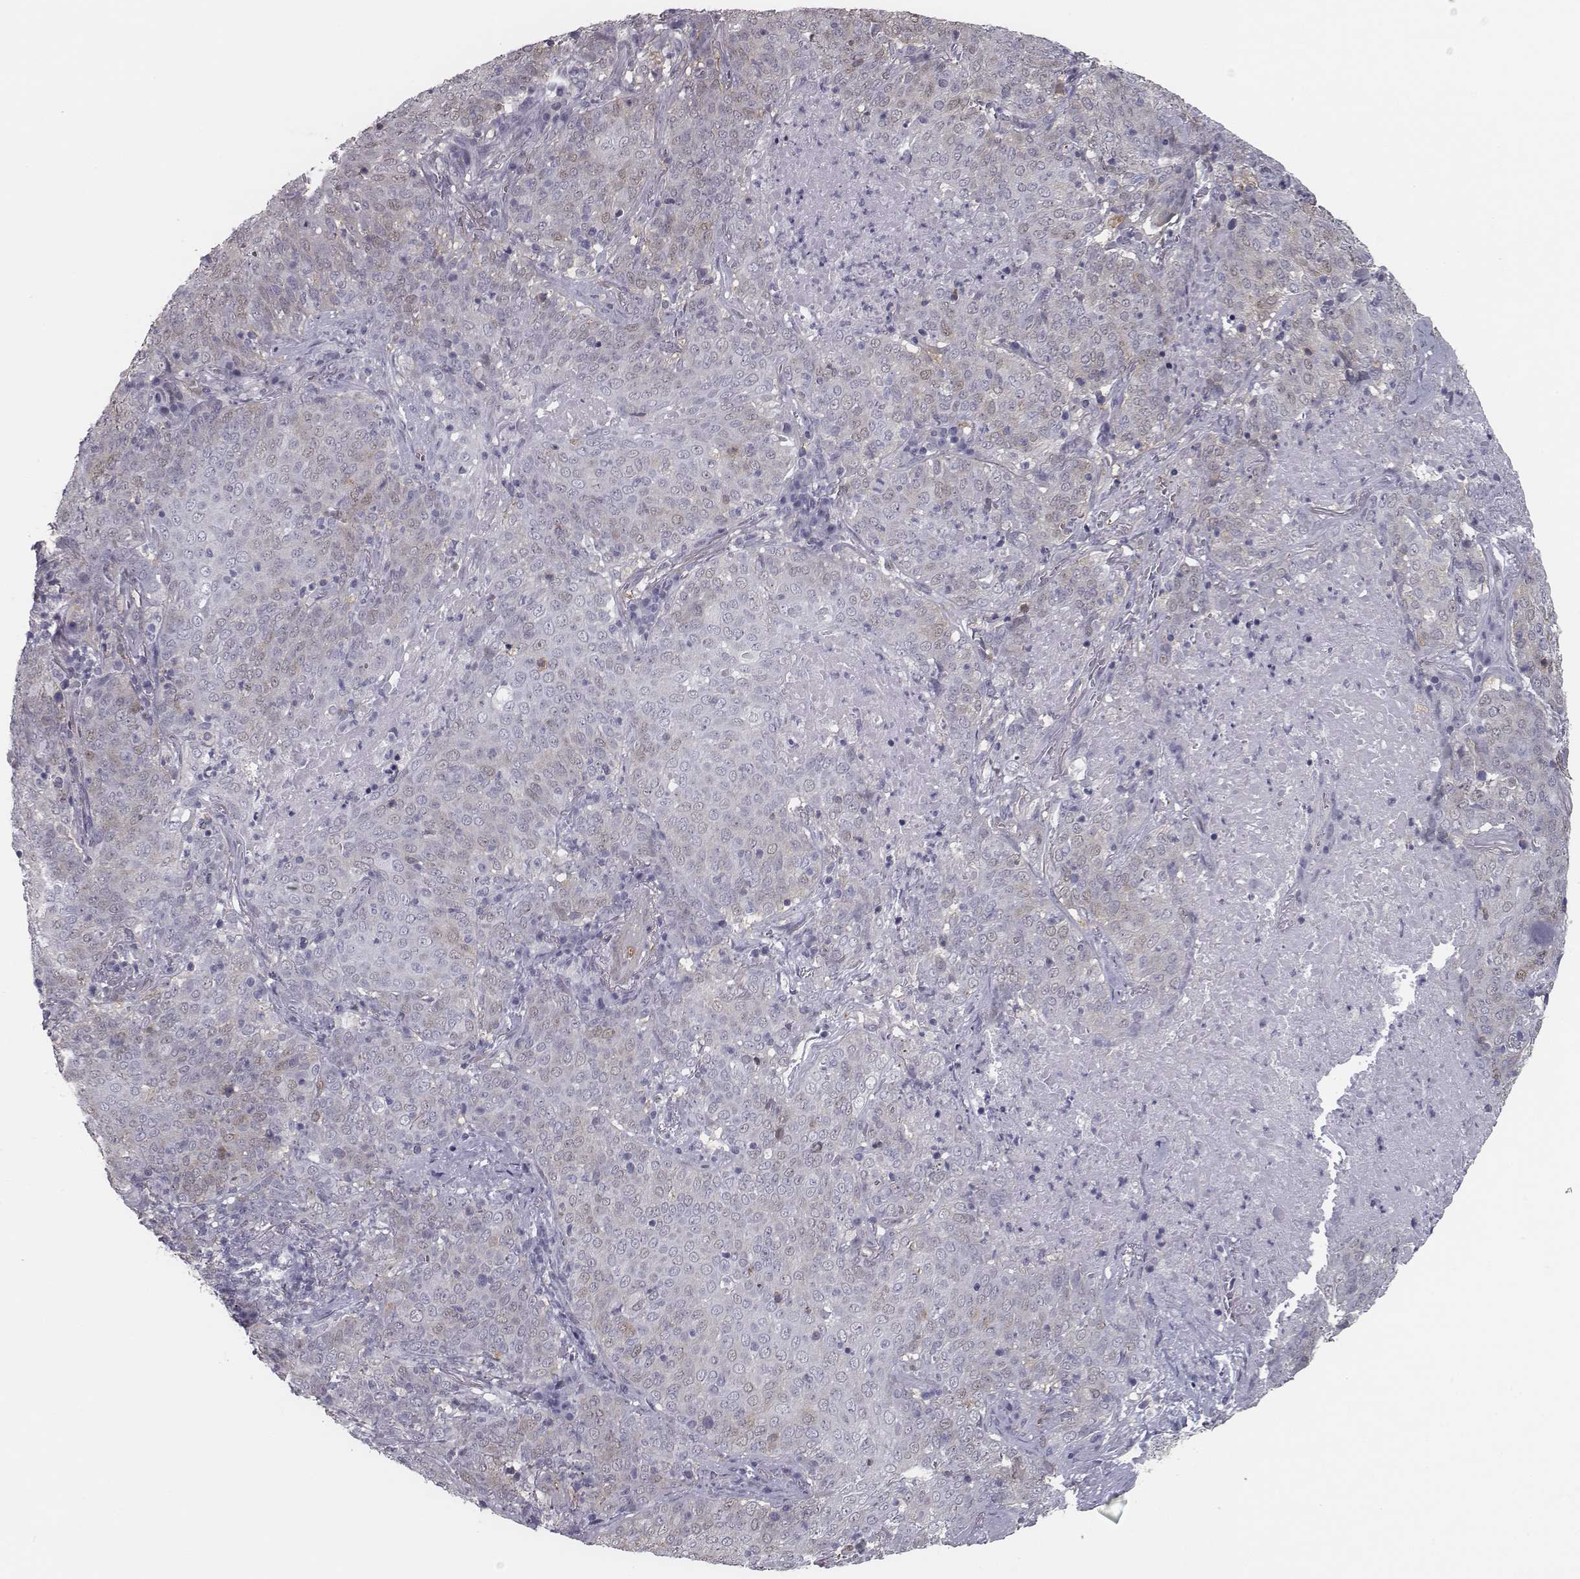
{"staining": {"intensity": "negative", "quantity": "none", "location": "none"}, "tissue": "lung cancer", "cell_type": "Tumor cells", "image_type": "cancer", "snomed": [{"axis": "morphology", "description": "Squamous cell carcinoma, NOS"}, {"axis": "topography", "description": "Lung"}], "caption": "Protein analysis of lung cancer reveals no significant staining in tumor cells.", "gene": "ISYNA1", "patient": {"sex": "male", "age": 82}}